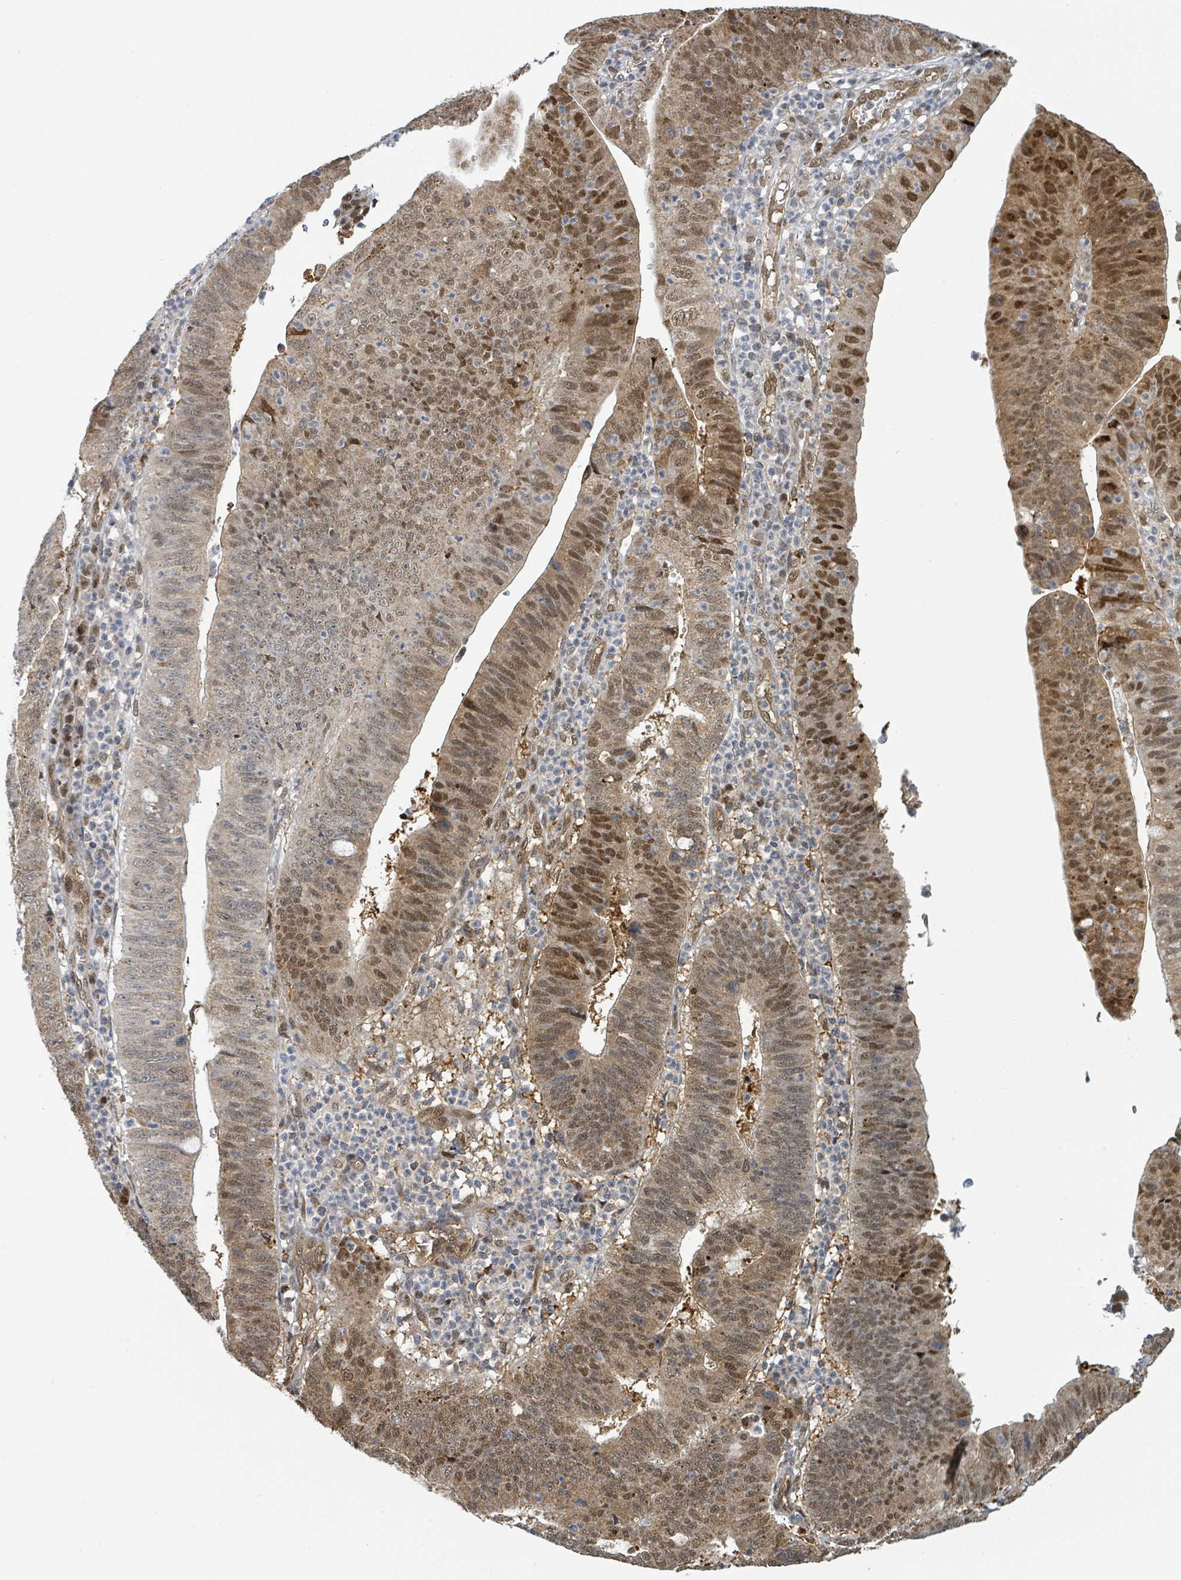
{"staining": {"intensity": "moderate", "quantity": ">75%", "location": "cytoplasmic/membranous,nuclear"}, "tissue": "stomach cancer", "cell_type": "Tumor cells", "image_type": "cancer", "snomed": [{"axis": "morphology", "description": "Adenocarcinoma, NOS"}, {"axis": "topography", "description": "Stomach"}], "caption": "A high-resolution photomicrograph shows IHC staining of stomach cancer, which exhibits moderate cytoplasmic/membranous and nuclear positivity in about >75% of tumor cells.", "gene": "PSMB7", "patient": {"sex": "male", "age": 59}}